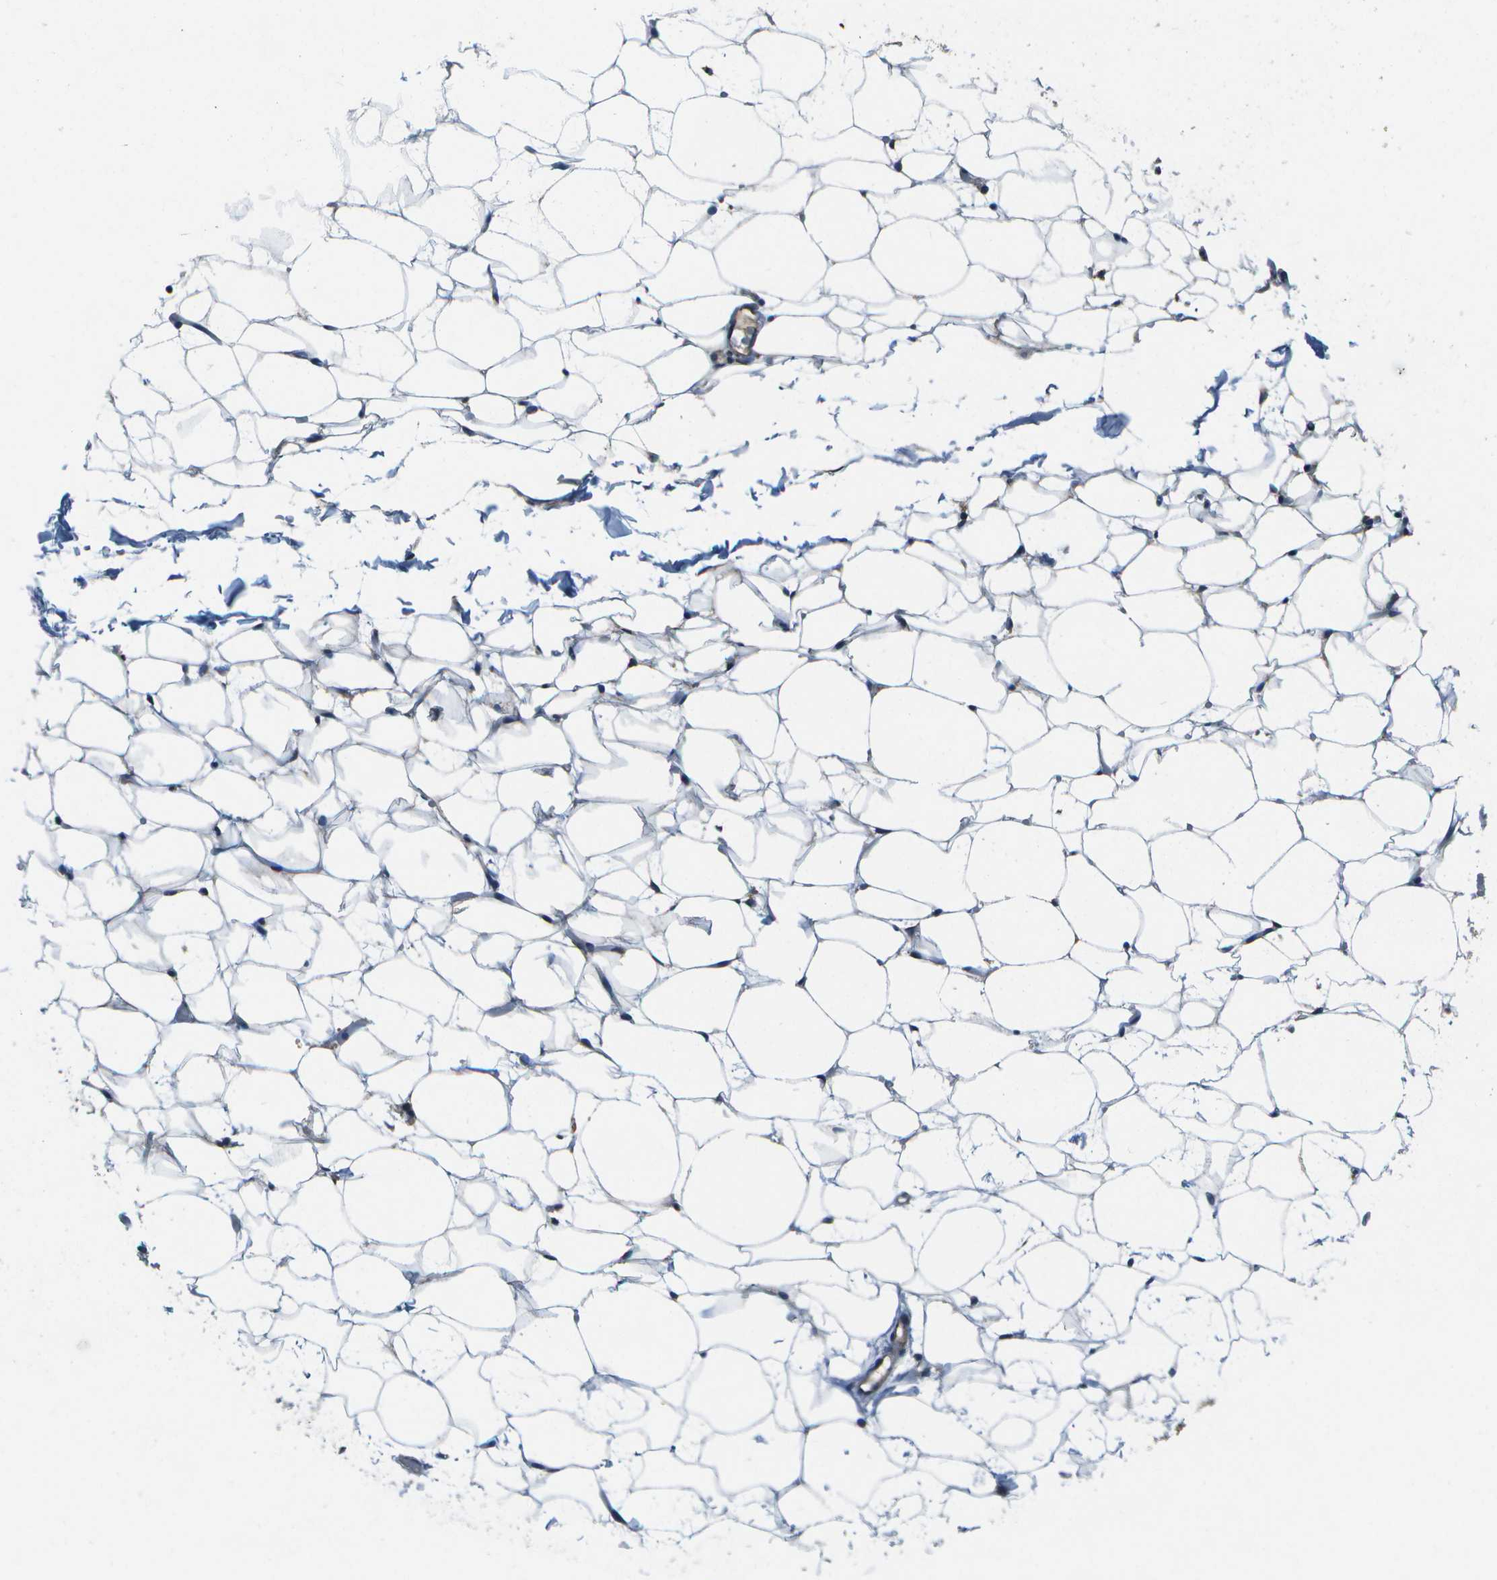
{"staining": {"intensity": "negative", "quantity": "none", "location": "none"}, "tissue": "adipose tissue", "cell_type": "Adipocytes", "image_type": "normal", "snomed": [{"axis": "morphology", "description": "Normal tissue, NOS"}, {"axis": "topography", "description": "Breast"}, {"axis": "topography", "description": "Soft tissue"}], "caption": "An image of human adipose tissue is negative for staining in adipocytes. Nuclei are stained in blue.", "gene": "EIF2AK1", "patient": {"sex": "female", "age": 75}}